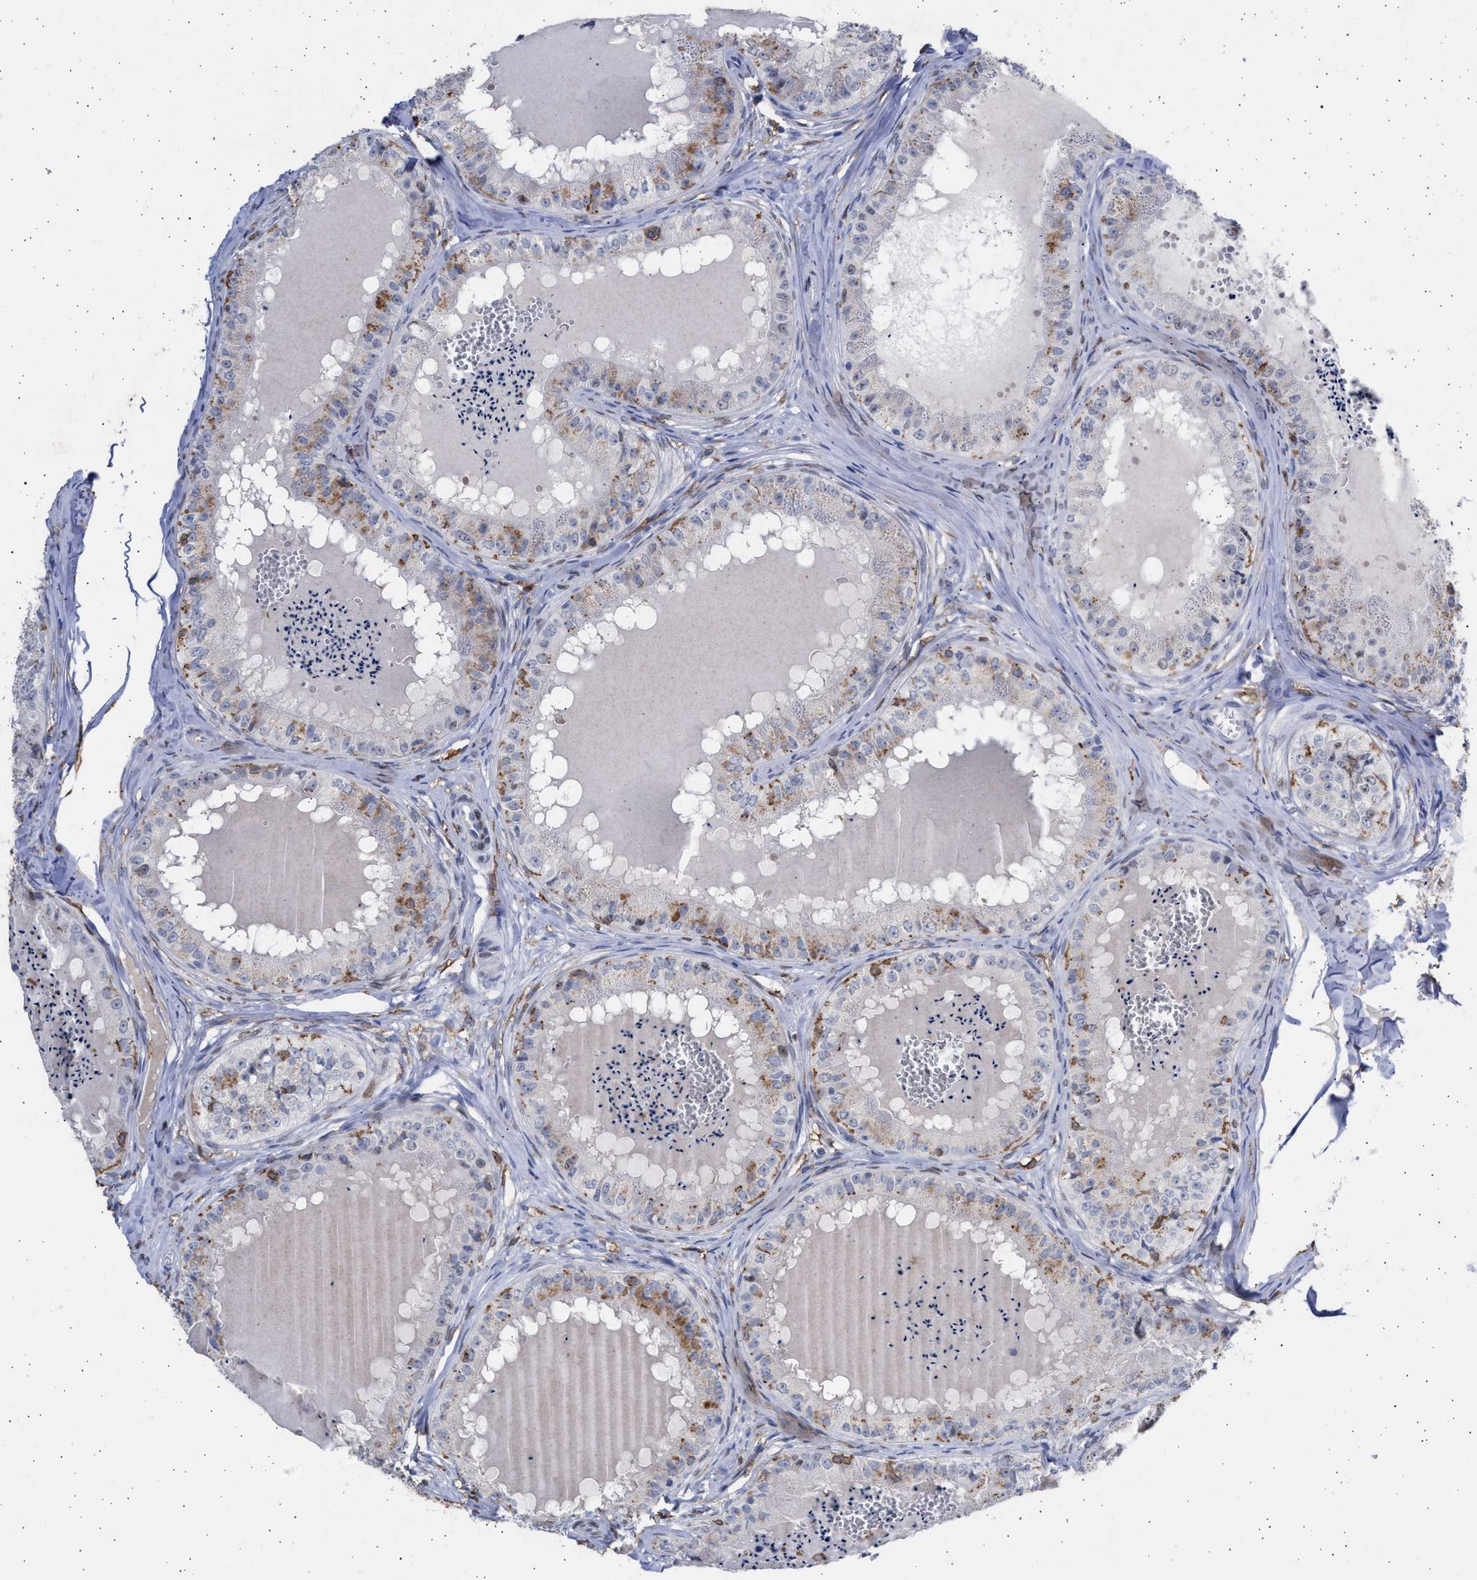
{"staining": {"intensity": "moderate", "quantity": "<25%", "location": "cytoplasmic/membranous"}, "tissue": "epididymis", "cell_type": "Glandular cells", "image_type": "normal", "snomed": [{"axis": "morphology", "description": "Normal tissue, NOS"}, {"axis": "topography", "description": "Epididymis"}], "caption": "Immunohistochemistry image of normal human epididymis stained for a protein (brown), which shows low levels of moderate cytoplasmic/membranous positivity in about <25% of glandular cells.", "gene": "FCER1A", "patient": {"sex": "male", "age": 31}}